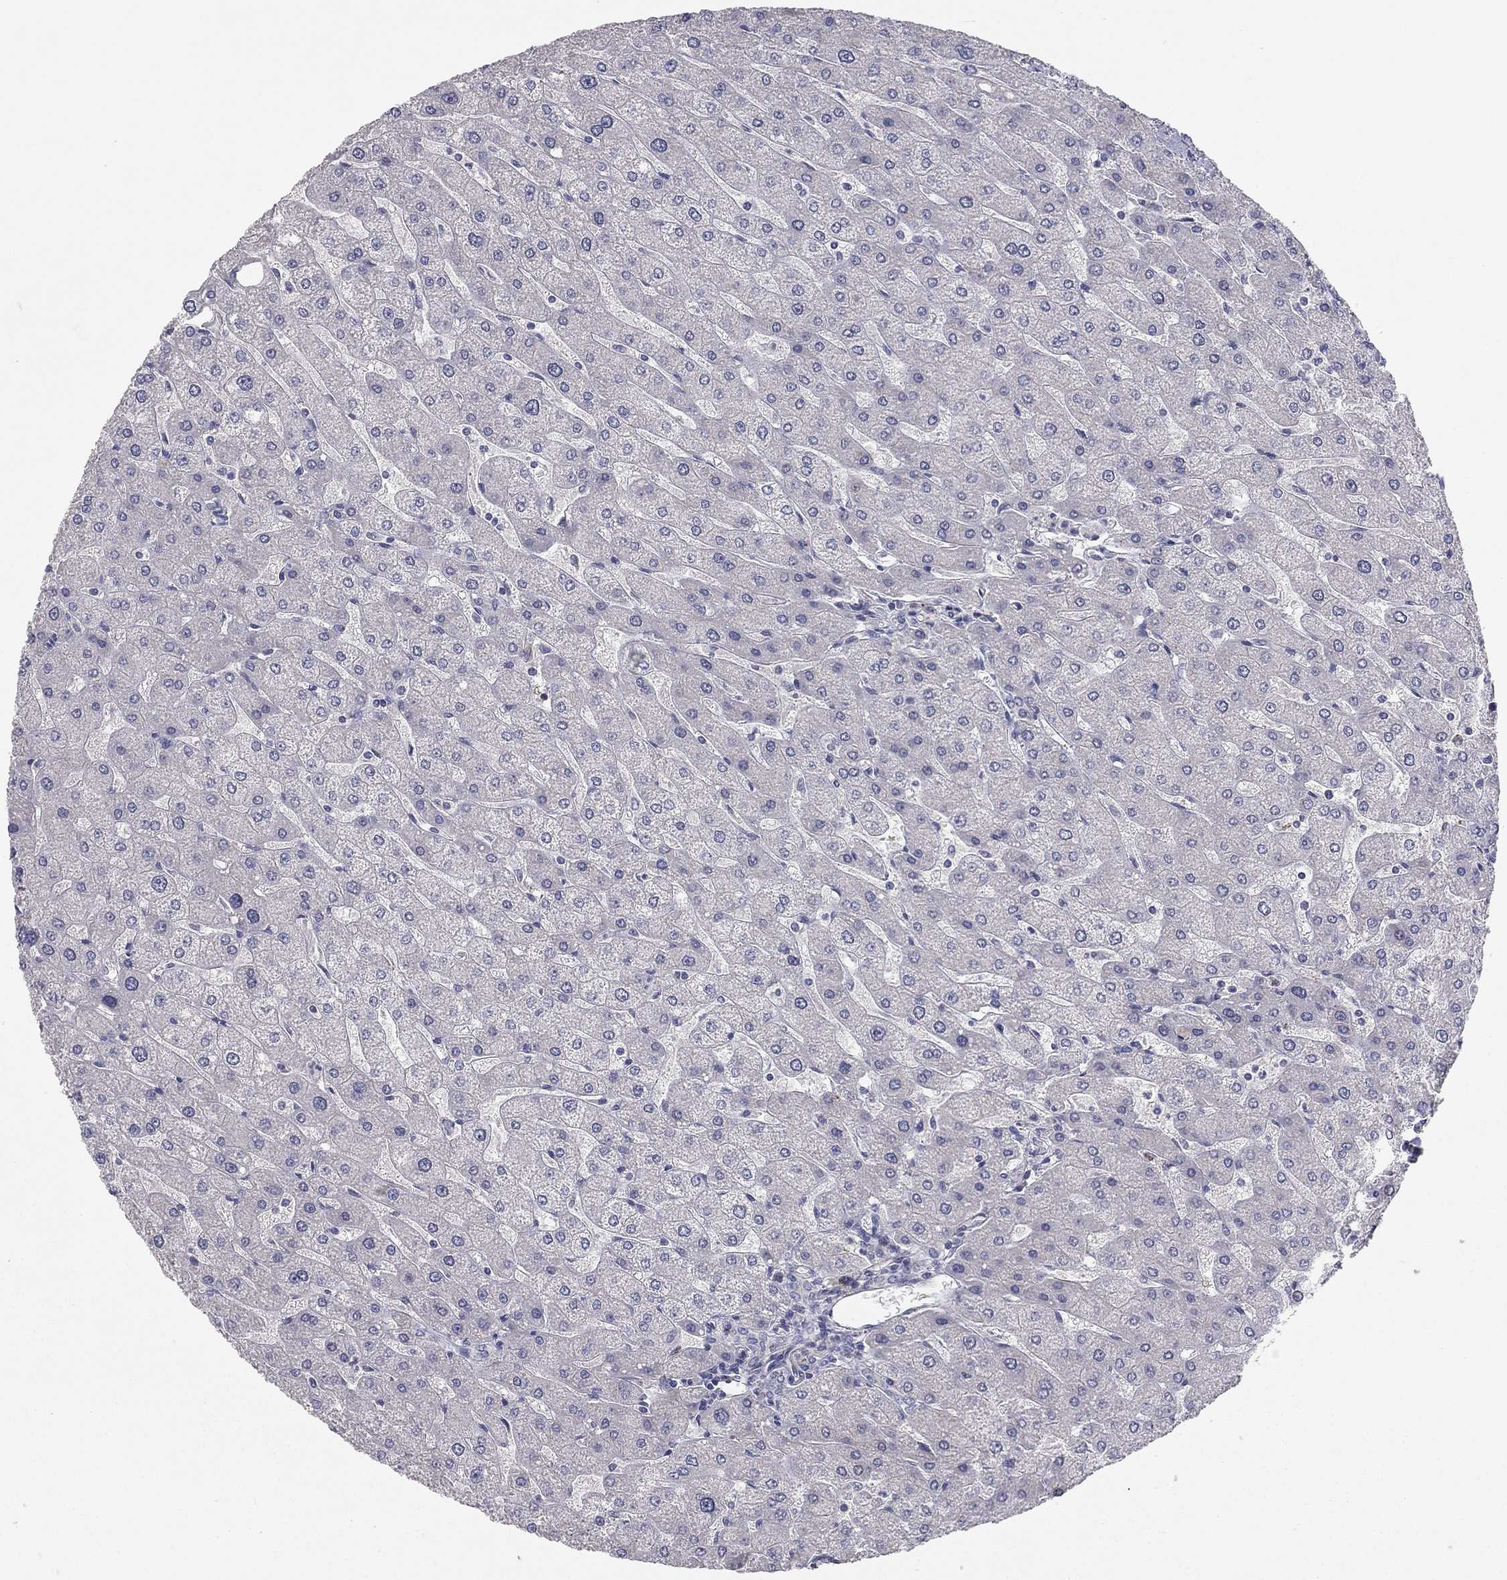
{"staining": {"intensity": "negative", "quantity": "none", "location": "none"}, "tissue": "liver", "cell_type": "Cholangiocytes", "image_type": "normal", "snomed": [{"axis": "morphology", "description": "Normal tissue, NOS"}, {"axis": "topography", "description": "Liver"}], "caption": "Immunohistochemical staining of unremarkable human liver exhibits no significant staining in cholangiocytes. Brightfield microscopy of immunohistochemistry (IHC) stained with DAB (3,3'-diaminobenzidine) (brown) and hematoxylin (blue), captured at high magnification.", "gene": "SEPTIN3", "patient": {"sex": "male", "age": 67}}